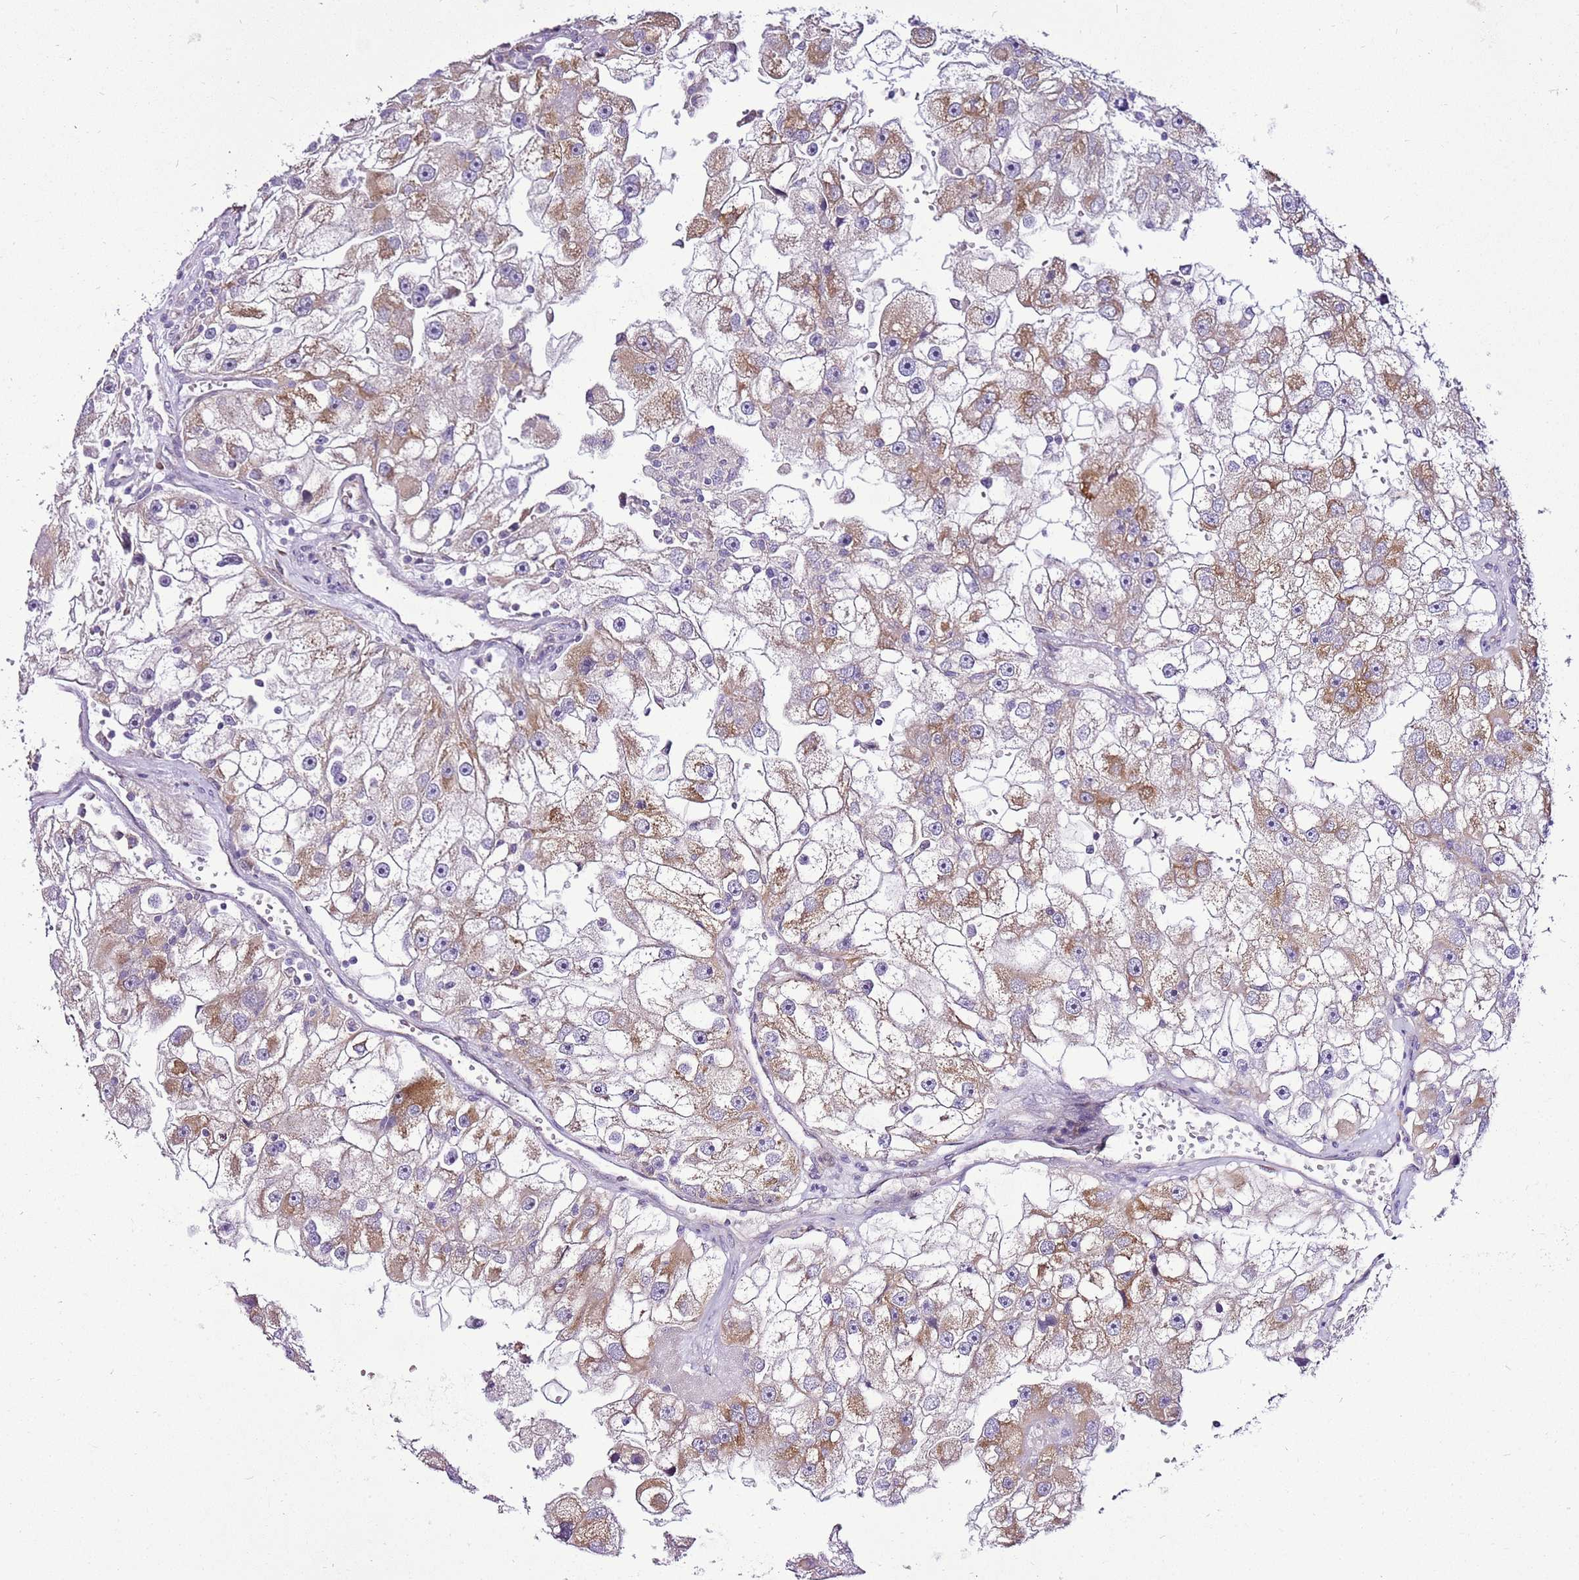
{"staining": {"intensity": "moderate", "quantity": "25%-75%", "location": "cytoplasmic/membranous"}, "tissue": "renal cancer", "cell_type": "Tumor cells", "image_type": "cancer", "snomed": [{"axis": "morphology", "description": "Adenocarcinoma, NOS"}, {"axis": "topography", "description": "Kidney"}], "caption": "Brown immunohistochemical staining in adenocarcinoma (renal) exhibits moderate cytoplasmic/membranous staining in approximately 25%-75% of tumor cells.", "gene": "MRPL36", "patient": {"sex": "male", "age": 63}}